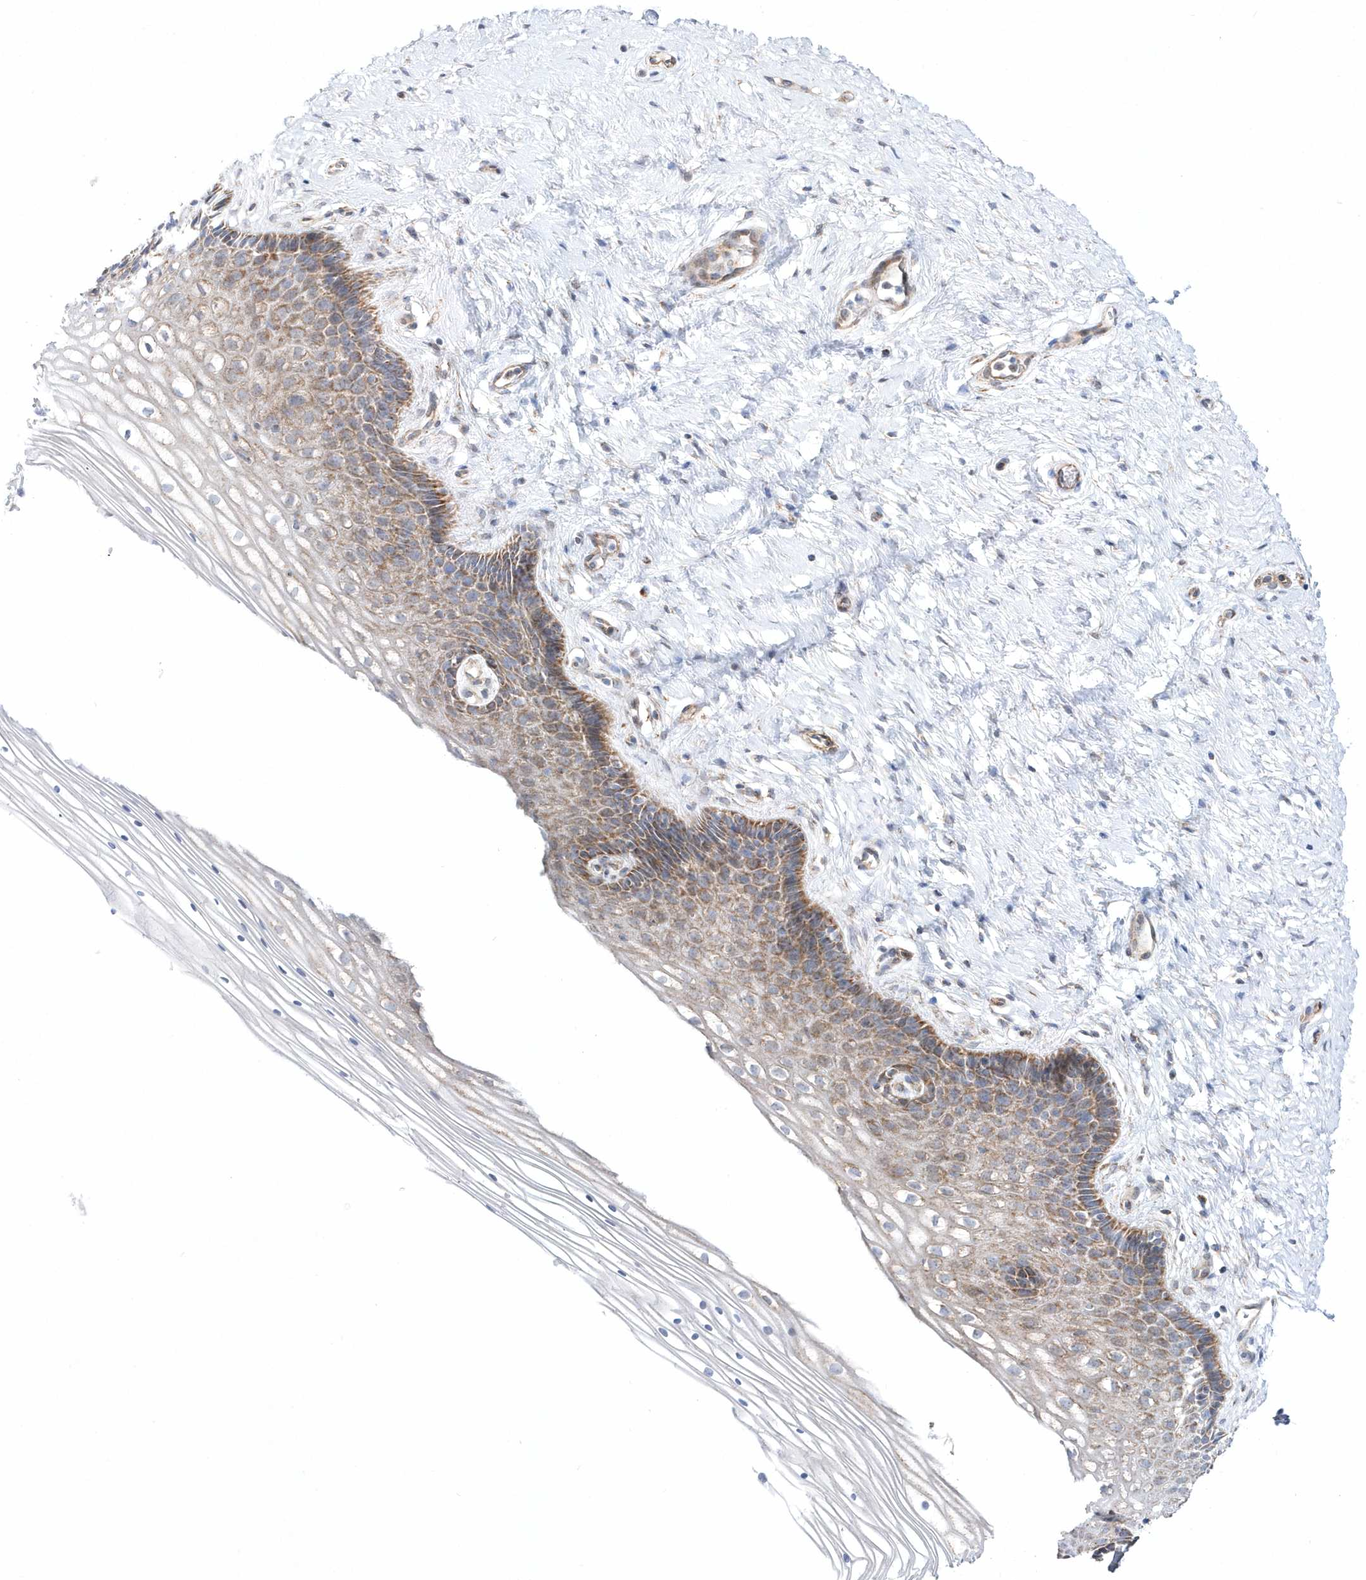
{"staining": {"intensity": "weak", "quantity": "25%-75%", "location": "cytoplasmic/membranous"}, "tissue": "cervix", "cell_type": "Glandular cells", "image_type": "normal", "snomed": [{"axis": "morphology", "description": "Normal tissue, NOS"}, {"axis": "topography", "description": "Cervix"}], "caption": "About 25%-75% of glandular cells in unremarkable cervix display weak cytoplasmic/membranous protein positivity as visualized by brown immunohistochemical staining.", "gene": "OPA1", "patient": {"sex": "female", "age": 33}}